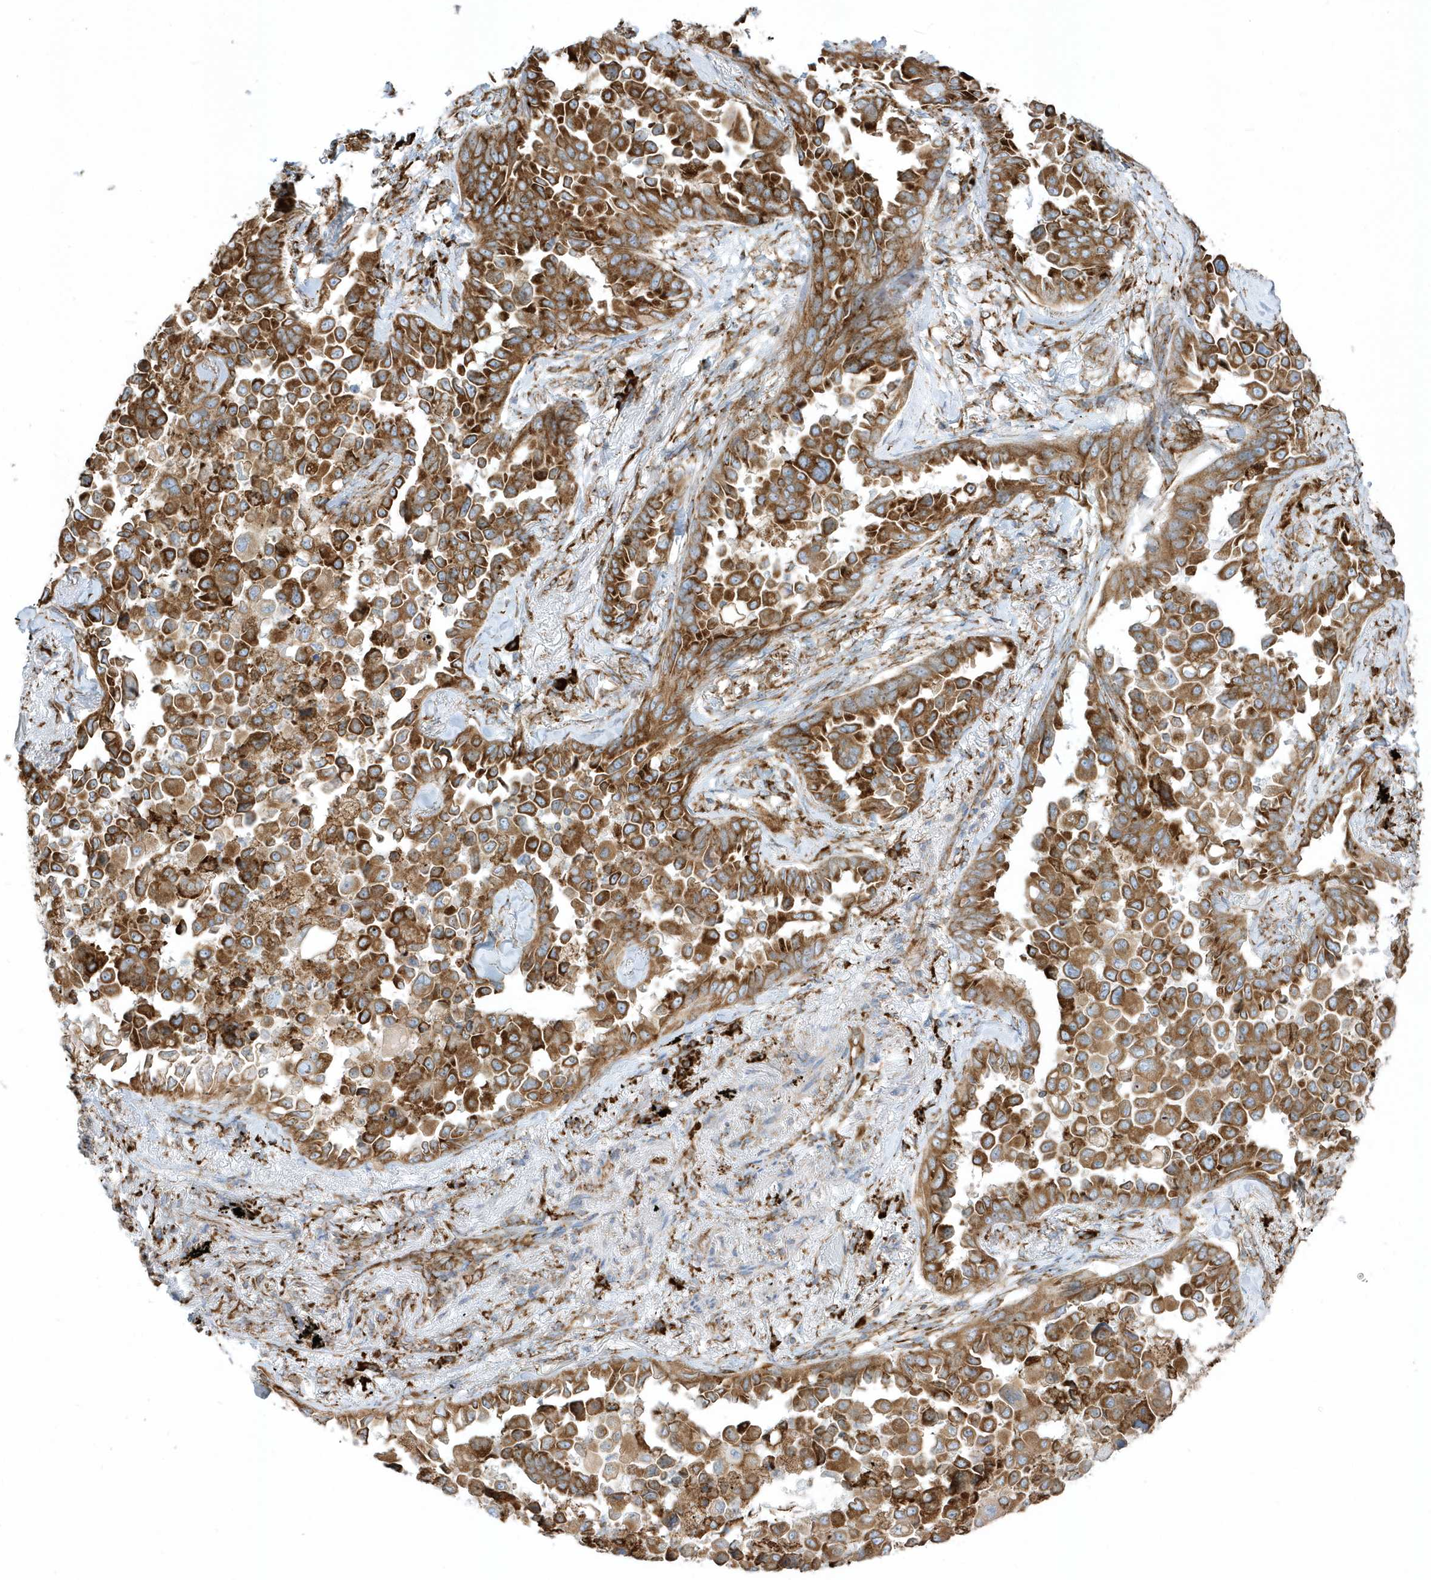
{"staining": {"intensity": "strong", "quantity": ">75%", "location": "cytoplasmic/membranous"}, "tissue": "lung cancer", "cell_type": "Tumor cells", "image_type": "cancer", "snomed": [{"axis": "morphology", "description": "Adenocarcinoma, NOS"}, {"axis": "topography", "description": "Lung"}], "caption": "Lung adenocarcinoma stained with a protein marker reveals strong staining in tumor cells.", "gene": "PDIA6", "patient": {"sex": "female", "age": 67}}